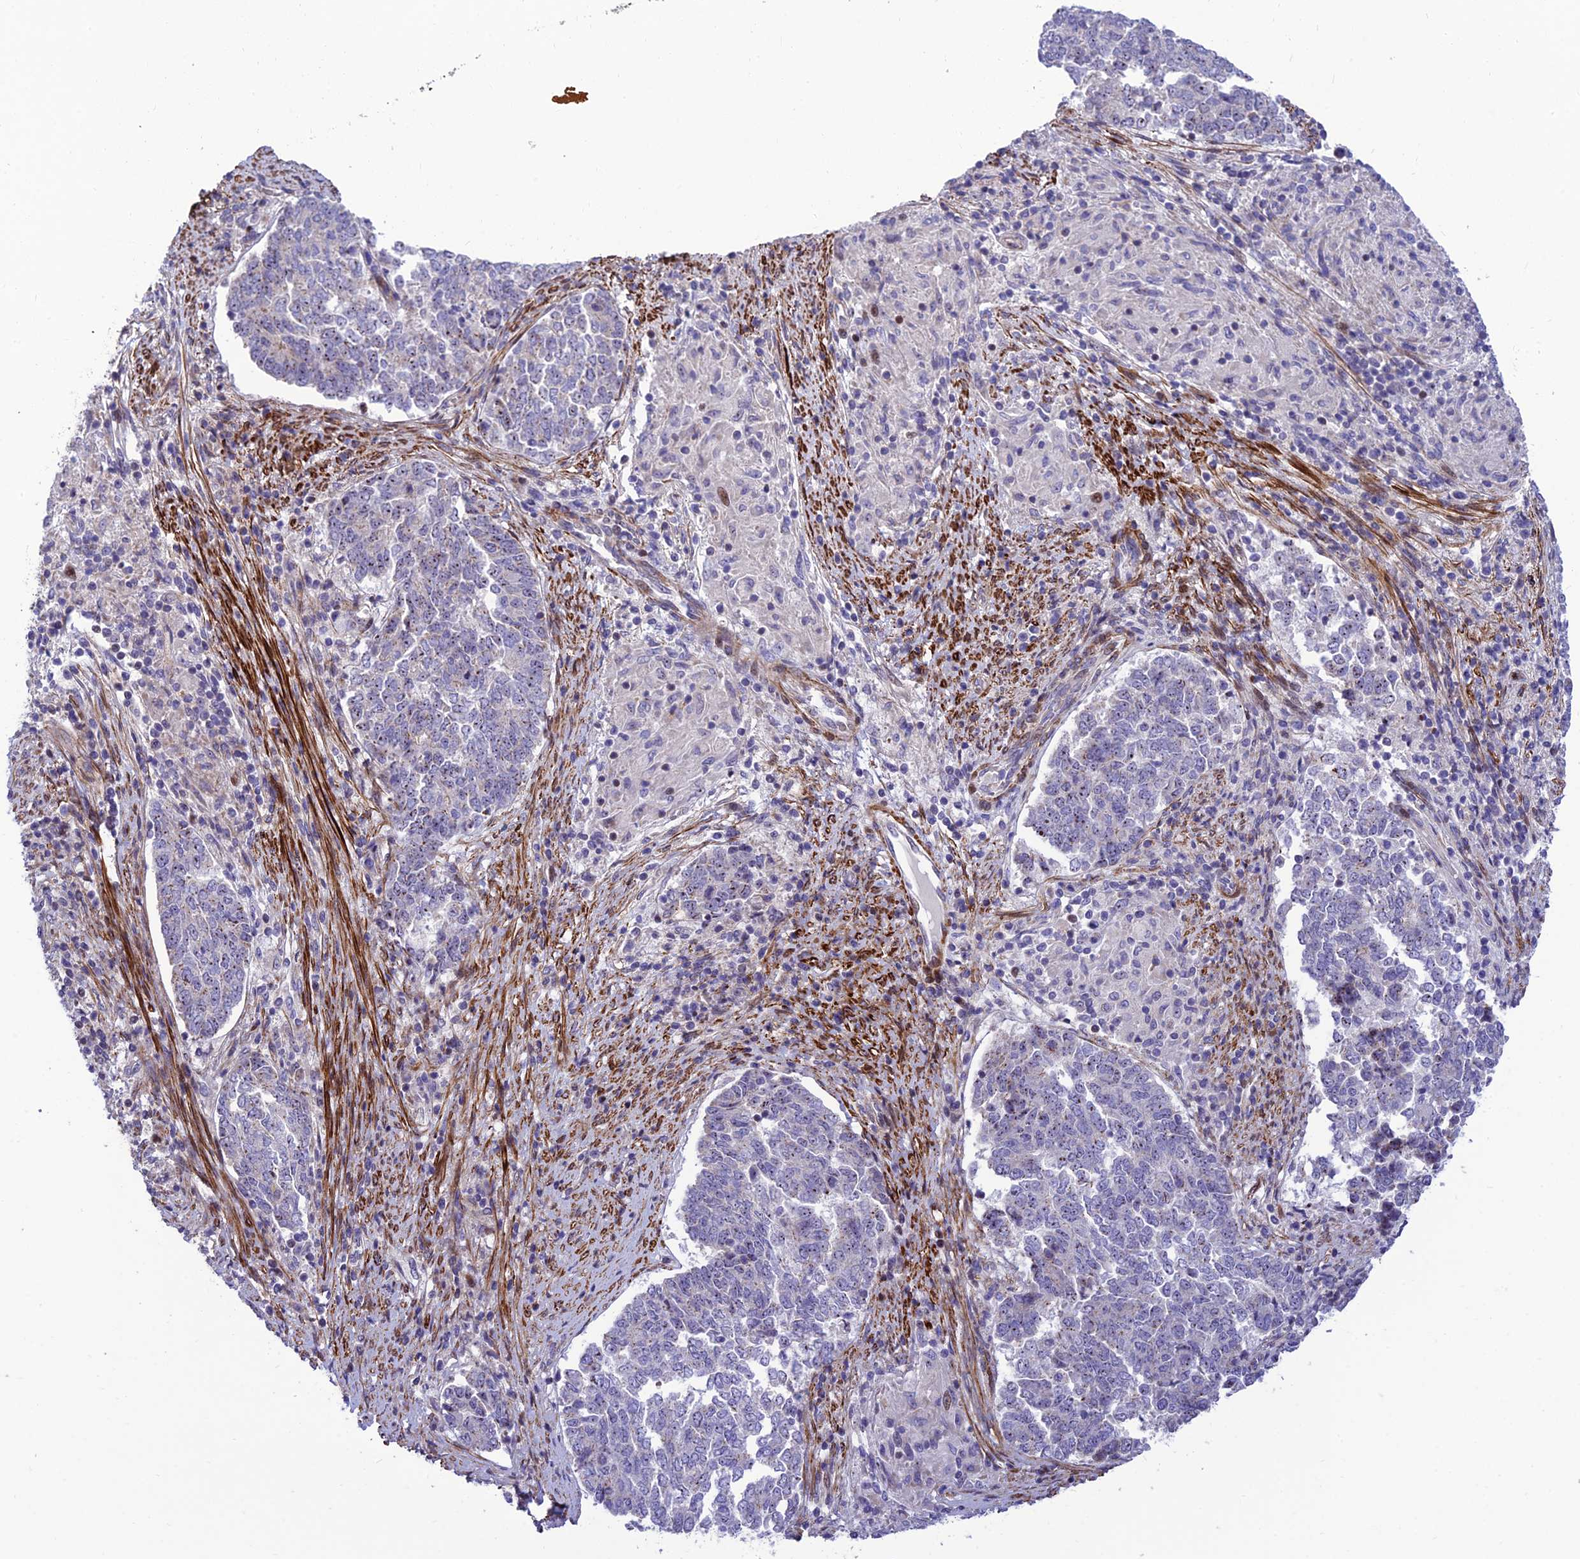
{"staining": {"intensity": "weak", "quantity": "25%-75%", "location": "nuclear"}, "tissue": "endometrial cancer", "cell_type": "Tumor cells", "image_type": "cancer", "snomed": [{"axis": "morphology", "description": "Adenocarcinoma, NOS"}, {"axis": "topography", "description": "Endometrium"}], "caption": "A high-resolution micrograph shows immunohistochemistry (IHC) staining of endometrial cancer, which displays weak nuclear positivity in approximately 25%-75% of tumor cells. The staining is performed using DAB (3,3'-diaminobenzidine) brown chromogen to label protein expression. The nuclei are counter-stained blue using hematoxylin.", "gene": "KBTBD7", "patient": {"sex": "female", "age": 80}}